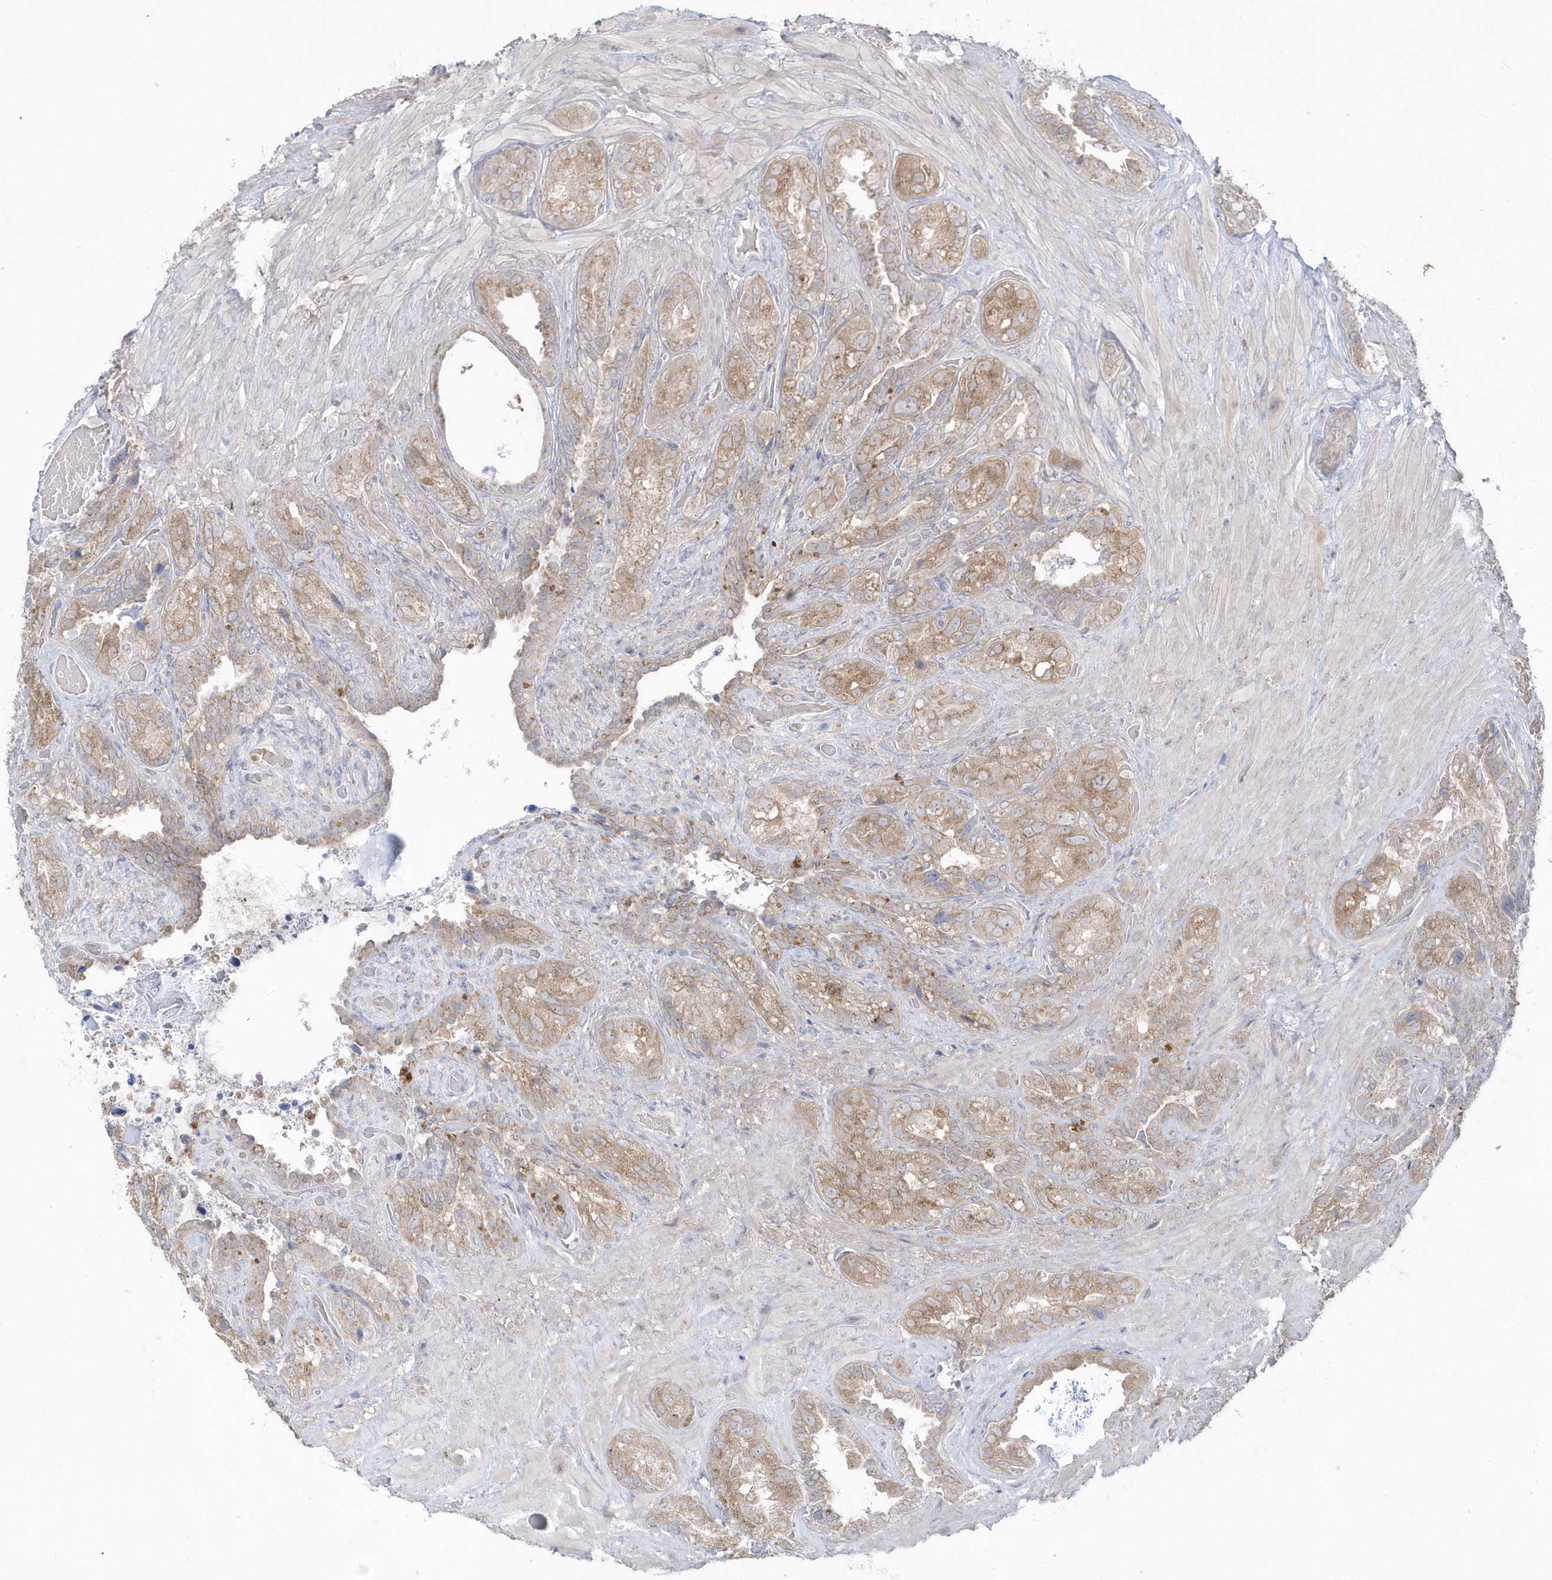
{"staining": {"intensity": "moderate", "quantity": ">75%", "location": "cytoplasmic/membranous"}, "tissue": "seminal vesicle", "cell_type": "Glandular cells", "image_type": "normal", "snomed": [{"axis": "morphology", "description": "Normal tissue, NOS"}, {"axis": "topography", "description": "Seminal veicle"}, {"axis": "topography", "description": "Peripheral nerve tissue"}], "caption": "Seminal vesicle stained with immunohistochemistry exhibits moderate cytoplasmic/membranous expression in approximately >75% of glandular cells. The staining was performed using DAB (3,3'-diaminobenzidine) to visualize the protein expression in brown, while the nuclei were stained in blue with hematoxylin (Magnification: 20x).", "gene": "GEMIN6", "patient": {"sex": "male", "age": 67}}